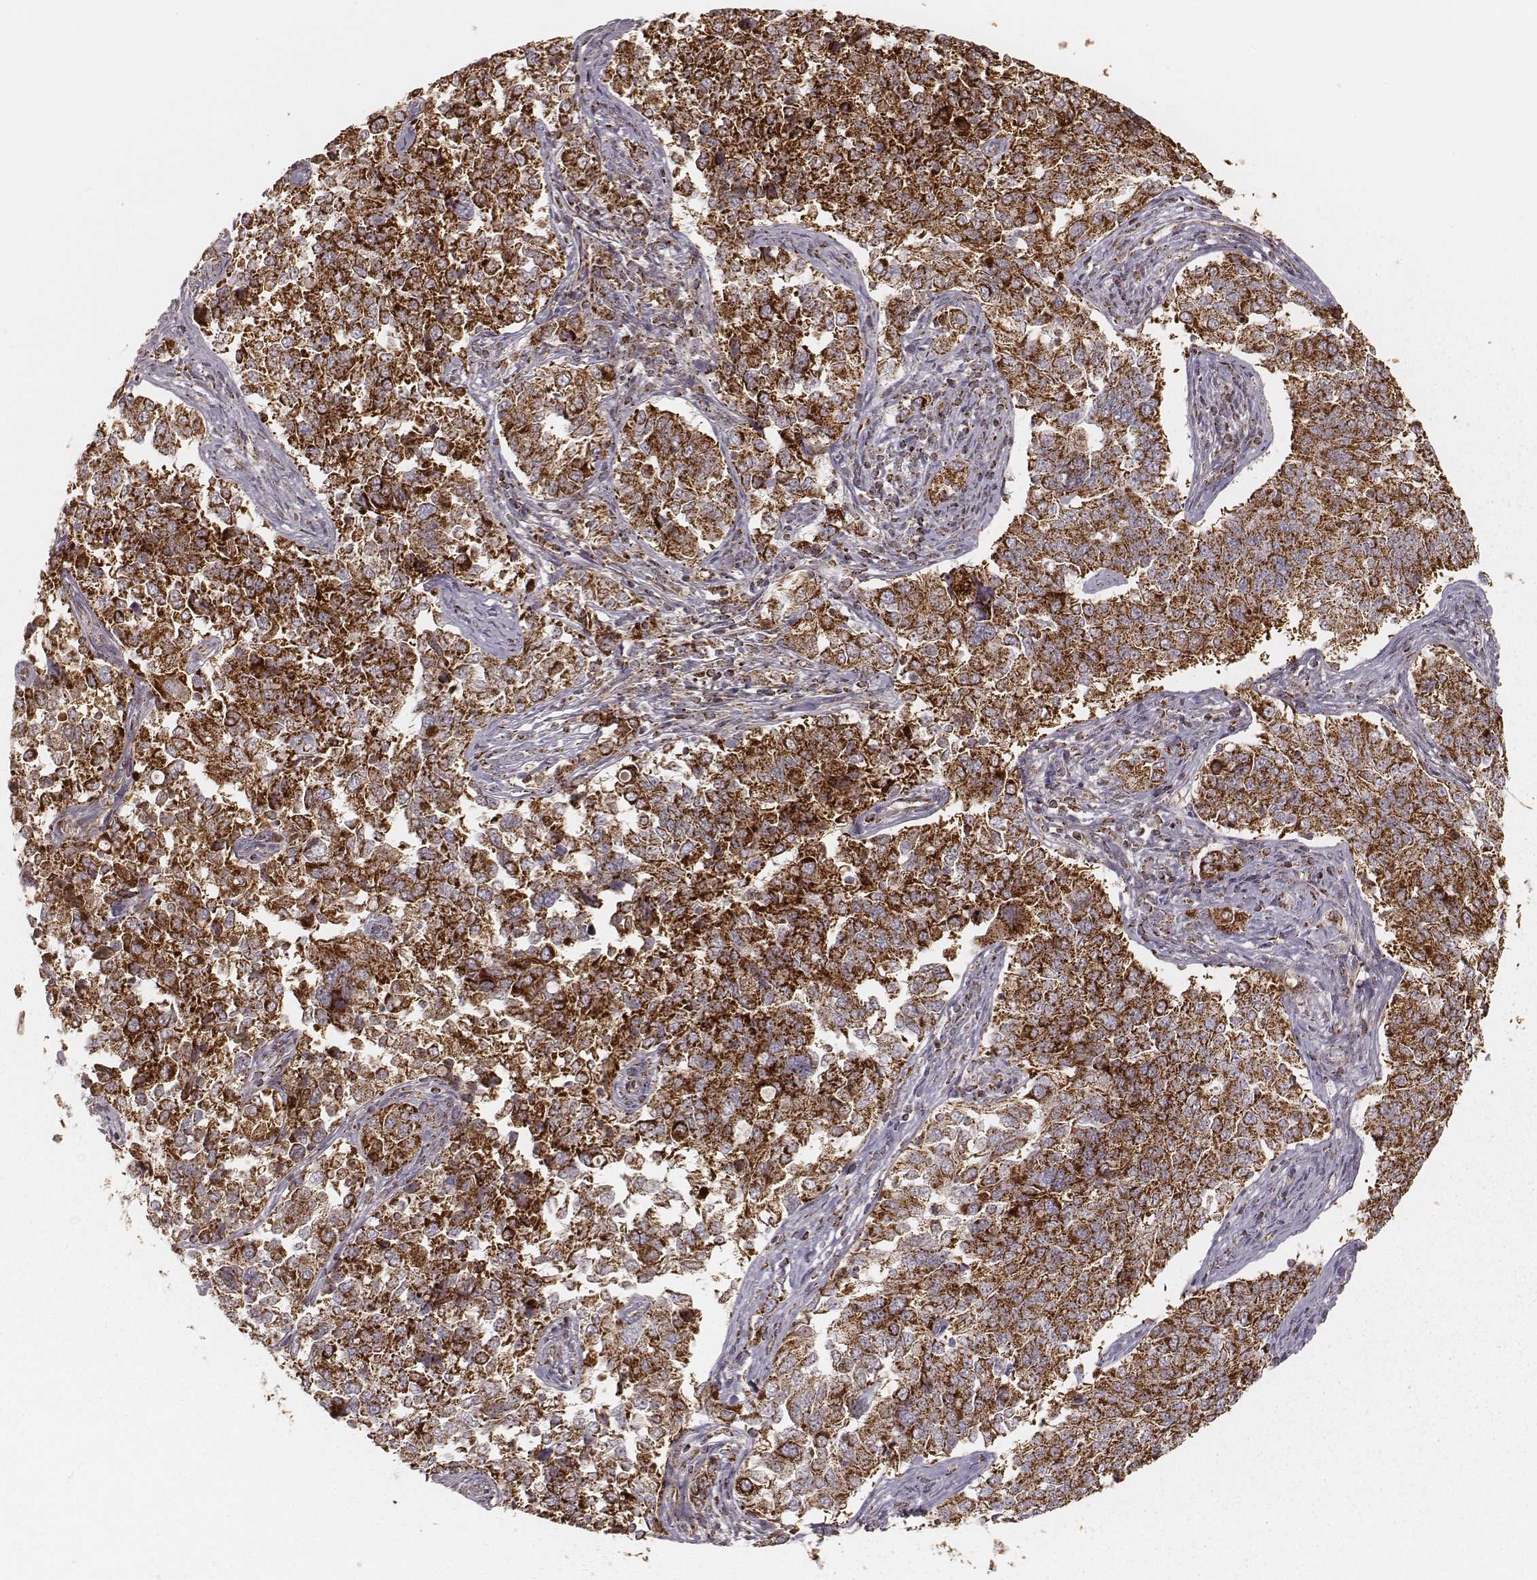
{"staining": {"intensity": "strong", "quantity": ">75%", "location": "cytoplasmic/membranous"}, "tissue": "endometrial cancer", "cell_type": "Tumor cells", "image_type": "cancer", "snomed": [{"axis": "morphology", "description": "Adenocarcinoma, NOS"}, {"axis": "topography", "description": "Endometrium"}], "caption": "Tumor cells display high levels of strong cytoplasmic/membranous expression in about >75% of cells in endometrial cancer. (DAB (3,3'-diaminobenzidine) IHC, brown staining for protein, blue staining for nuclei).", "gene": "CS", "patient": {"sex": "female", "age": 43}}